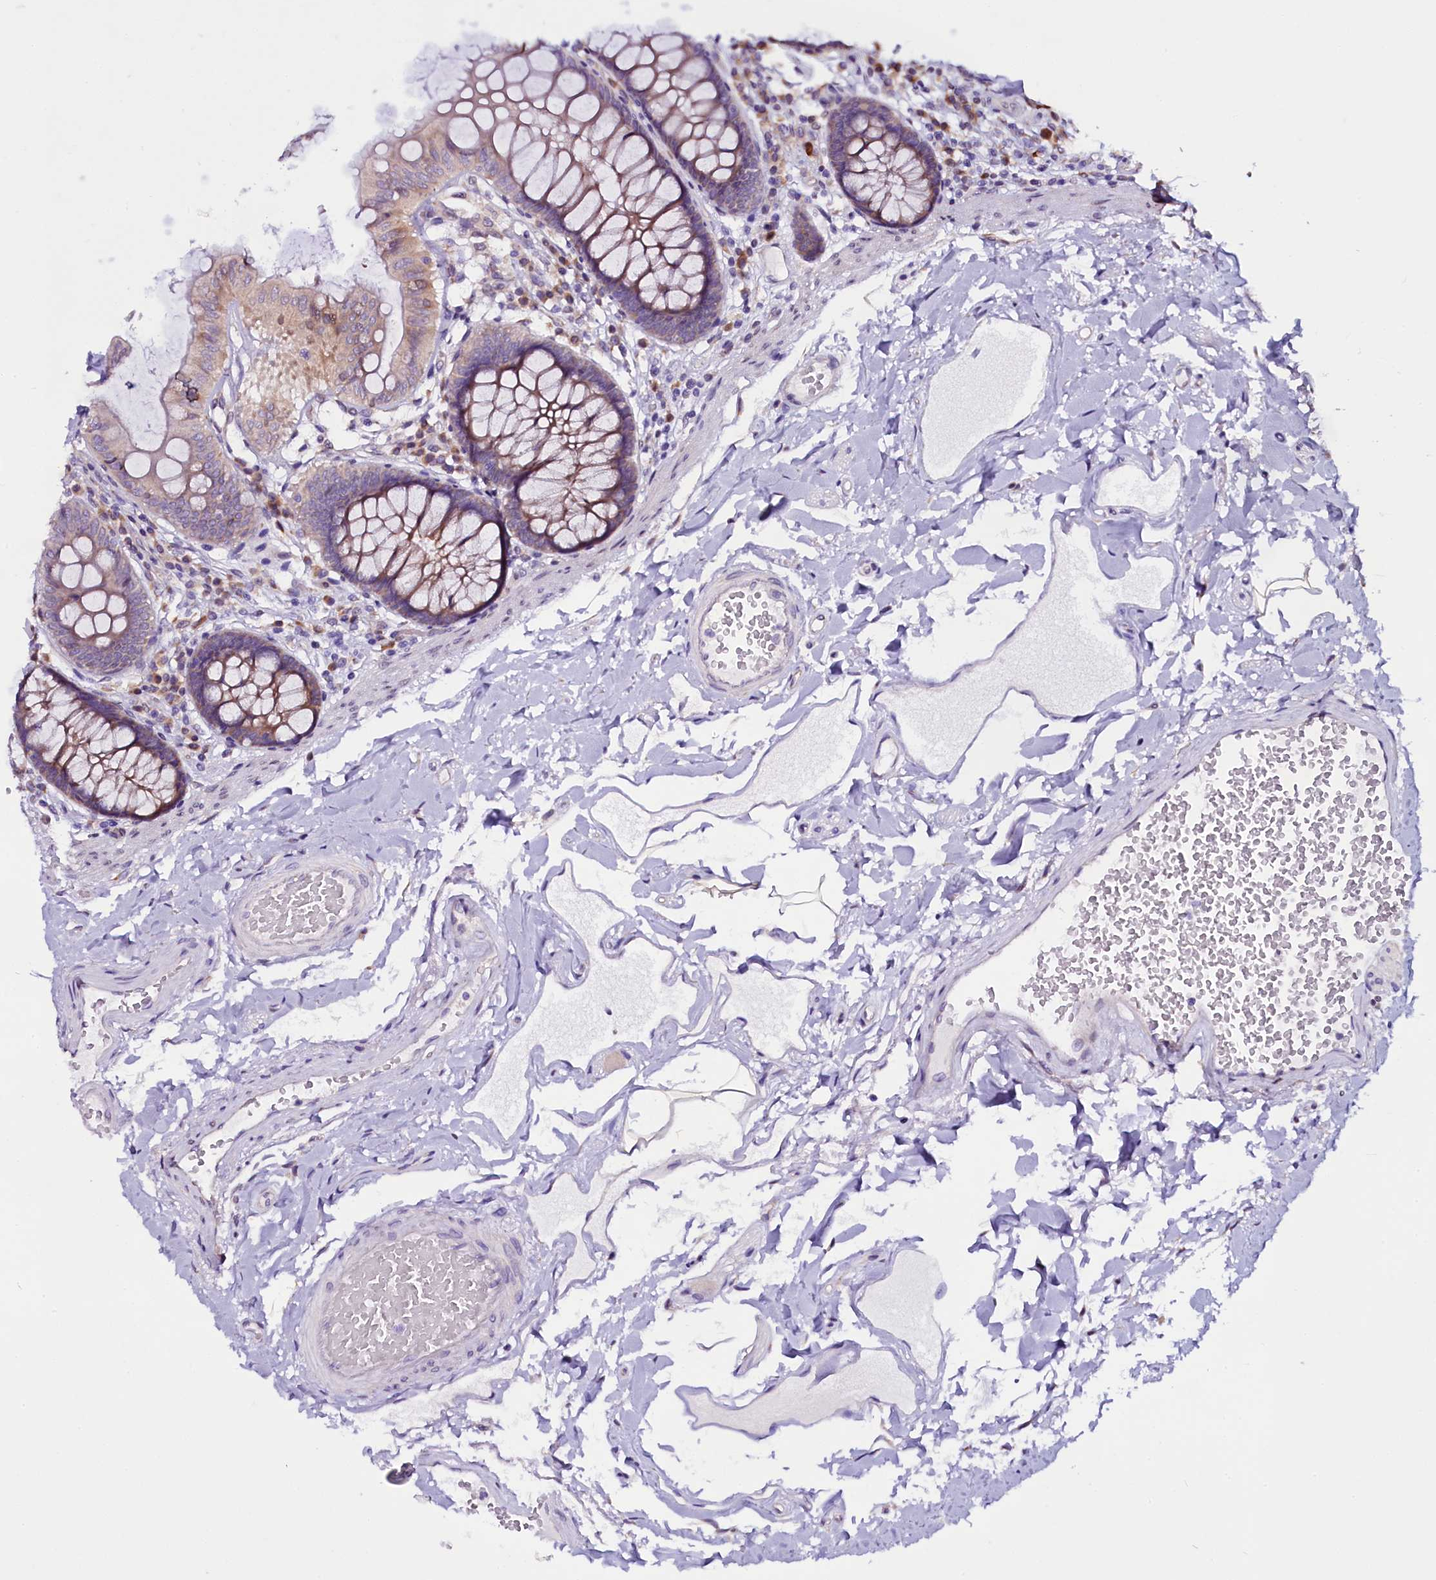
{"staining": {"intensity": "negative", "quantity": "none", "location": "none"}, "tissue": "colon", "cell_type": "Endothelial cells", "image_type": "normal", "snomed": [{"axis": "morphology", "description": "Normal tissue, NOS"}, {"axis": "topography", "description": "Colon"}], "caption": "The photomicrograph demonstrates no staining of endothelial cells in benign colon.", "gene": "UACA", "patient": {"sex": "male", "age": 84}}